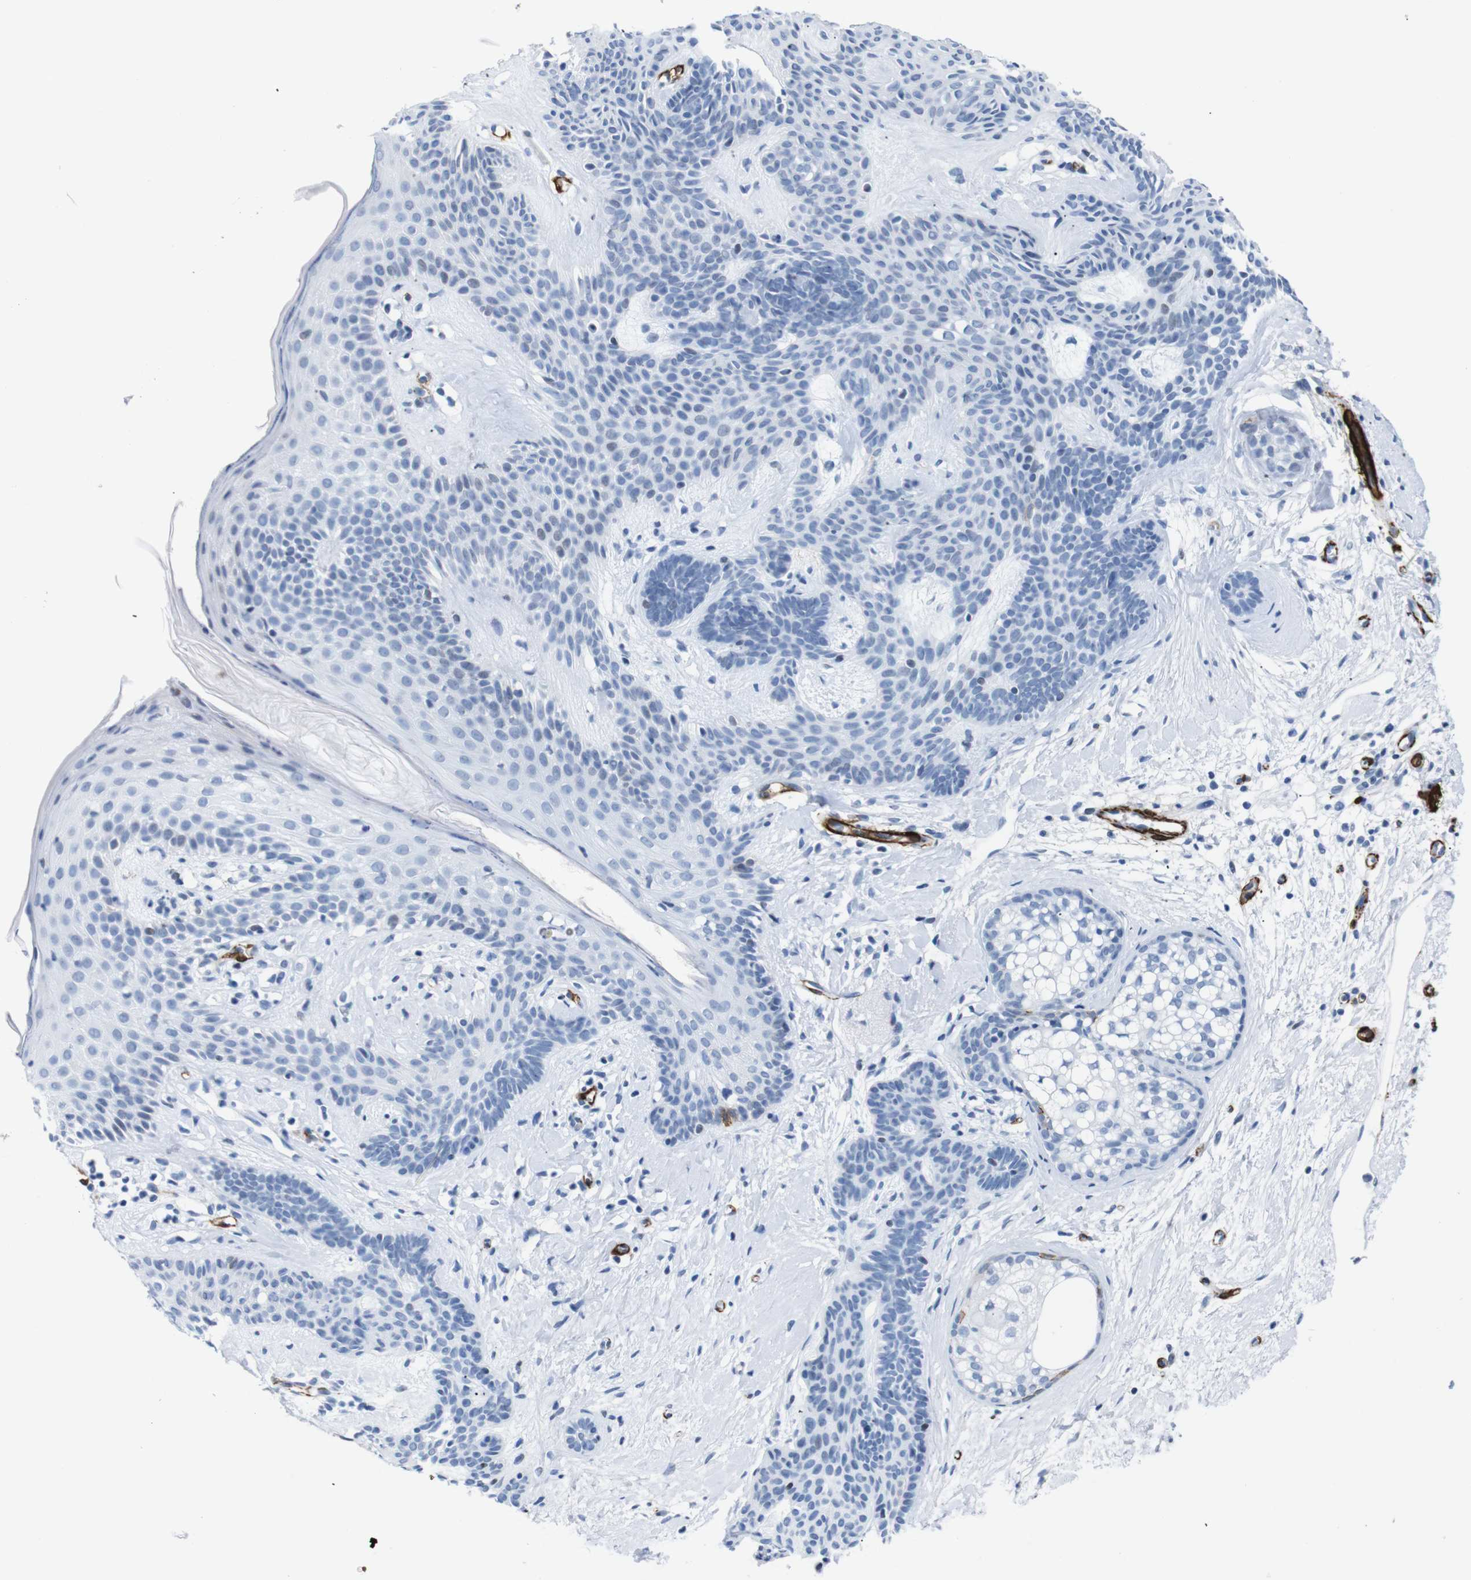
{"staining": {"intensity": "negative", "quantity": "none", "location": "none"}, "tissue": "skin cancer", "cell_type": "Tumor cells", "image_type": "cancer", "snomed": [{"axis": "morphology", "description": "Developmental malformation"}, {"axis": "morphology", "description": "Basal cell carcinoma"}, {"axis": "topography", "description": "Skin"}], "caption": "Skin cancer stained for a protein using immunohistochemistry exhibits no positivity tumor cells.", "gene": "ACTA2", "patient": {"sex": "female", "age": 62}}